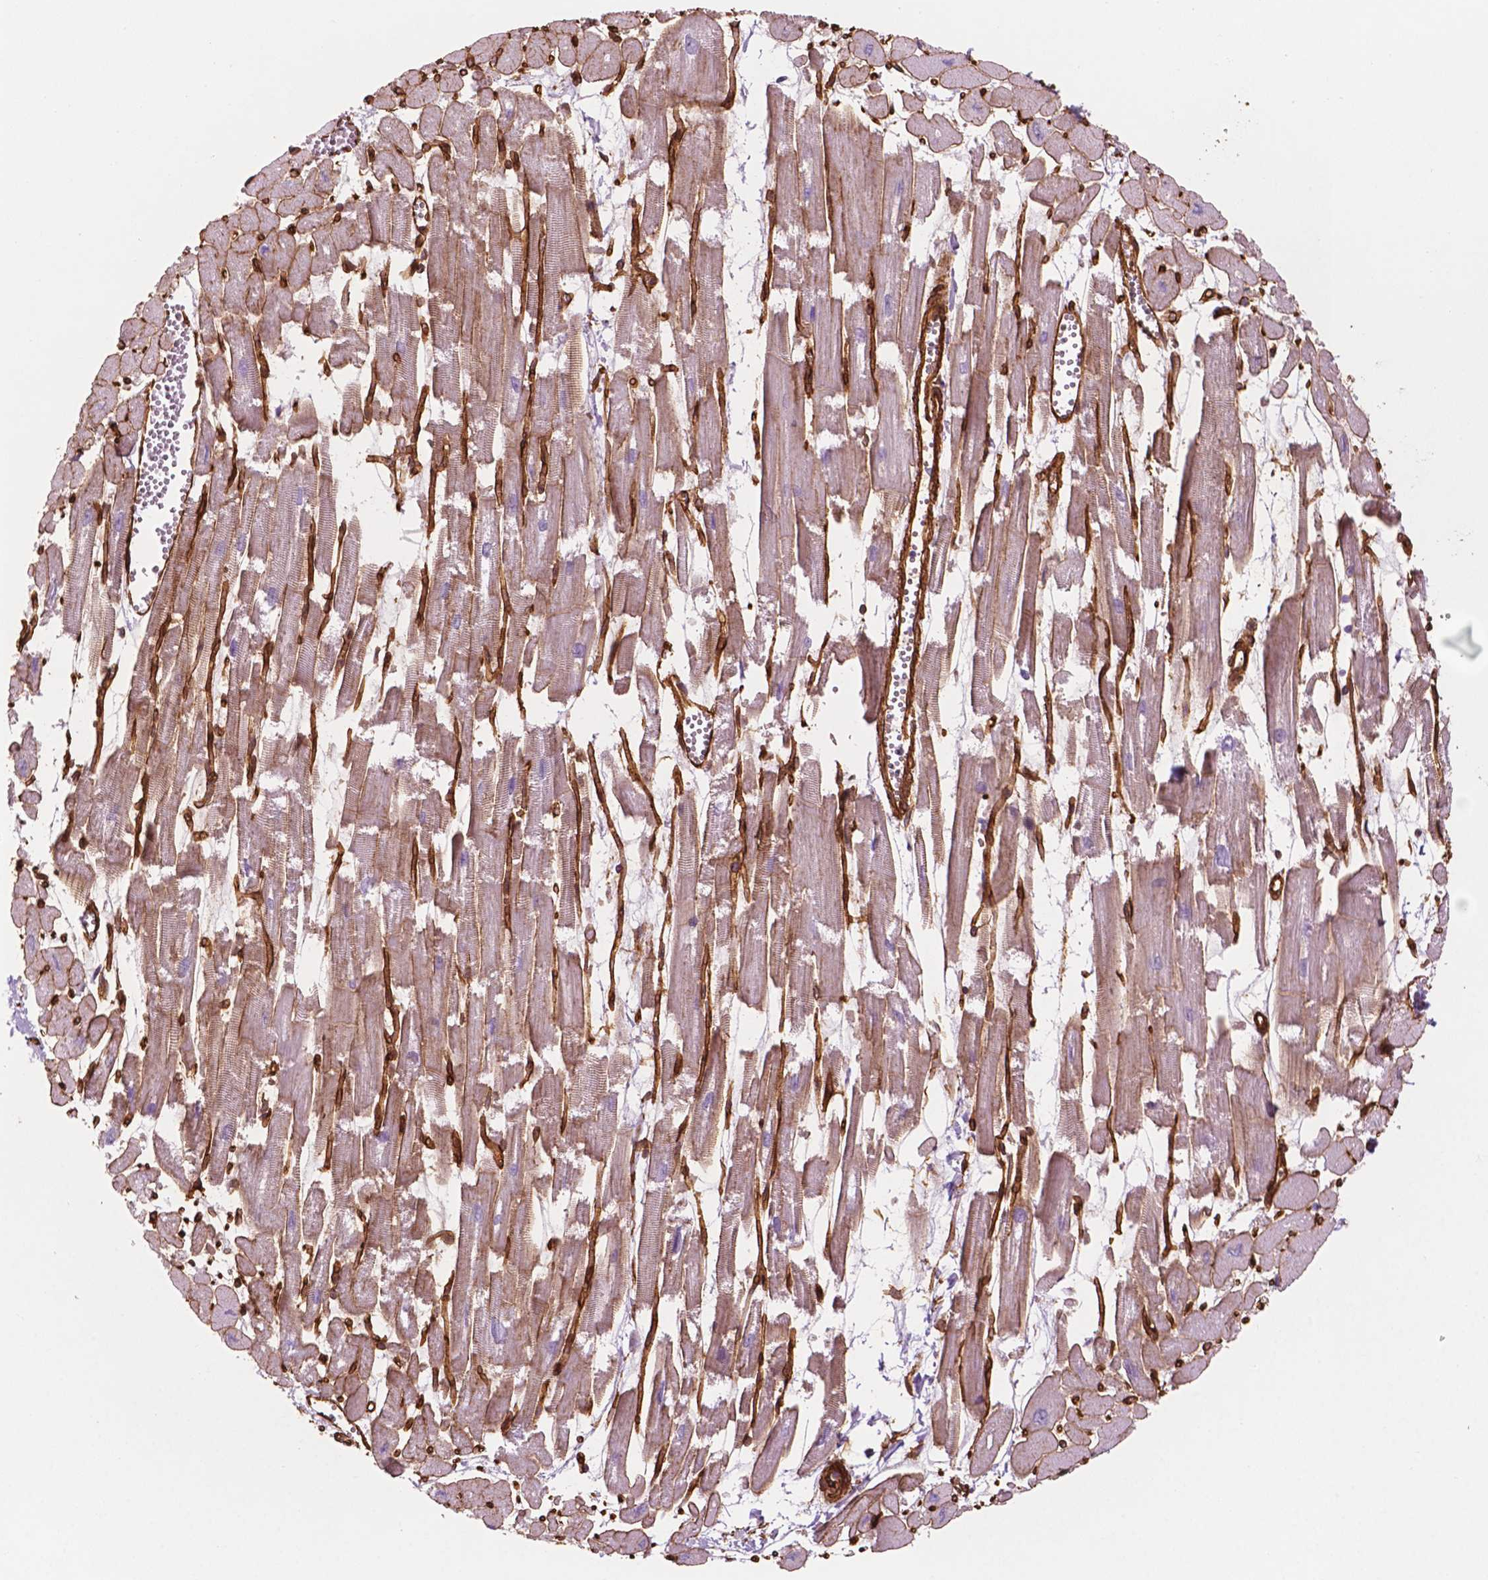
{"staining": {"intensity": "strong", "quantity": "25%-75%", "location": "cytoplasmic/membranous,nuclear"}, "tissue": "heart muscle", "cell_type": "Cardiomyocytes", "image_type": "normal", "snomed": [{"axis": "morphology", "description": "Normal tissue, NOS"}, {"axis": "topography", "description": "Heart"}], "caption": "The photomicrograph reveals staining of unremarkable heart muscle, revealing strong cytoplasmic/membranous,nuclear protein expression (brown color) within cardiomyocytes.", "gene": "EGFL8", "patient": {"sex": "female", "age": 52}}